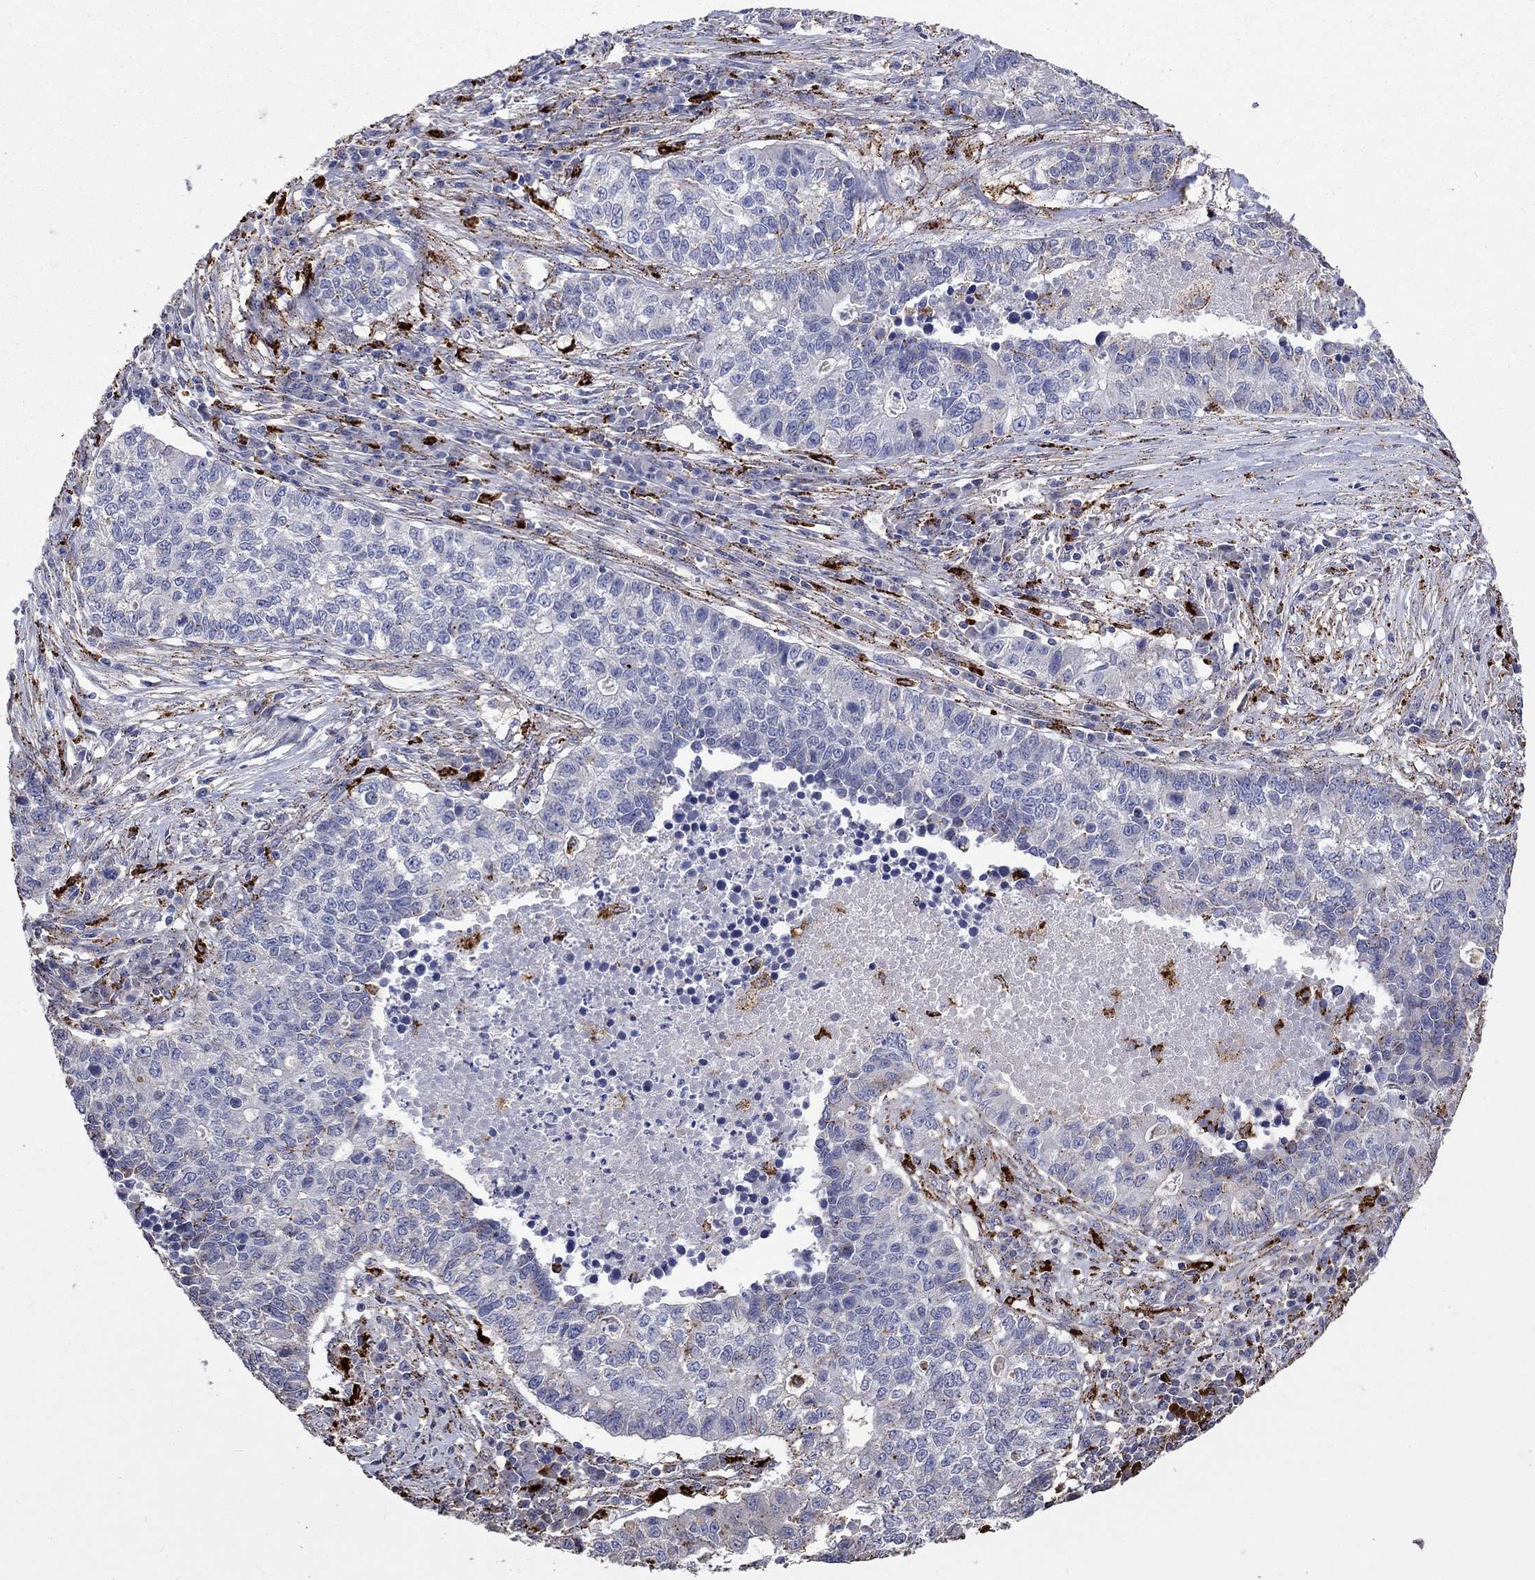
{"staining": {"intensity": "negative", "quantity": "none", "location": "none"}, "tissue": "lung cancer", "cell_type": "Tumor cells", "image_type": "cancer", "snomed": [{"axis": "morphology", "description": "Adenocarcinoma, NOS"}, {"axis": "topography", "description": "Lung"}], "caption": "This is an immunohistochemistry (IHC) histopathology image of human lung cancer. There is no expression in tumor cells.", "gene": "CTSB", "patient": {"sex": "male", "age": 57}}